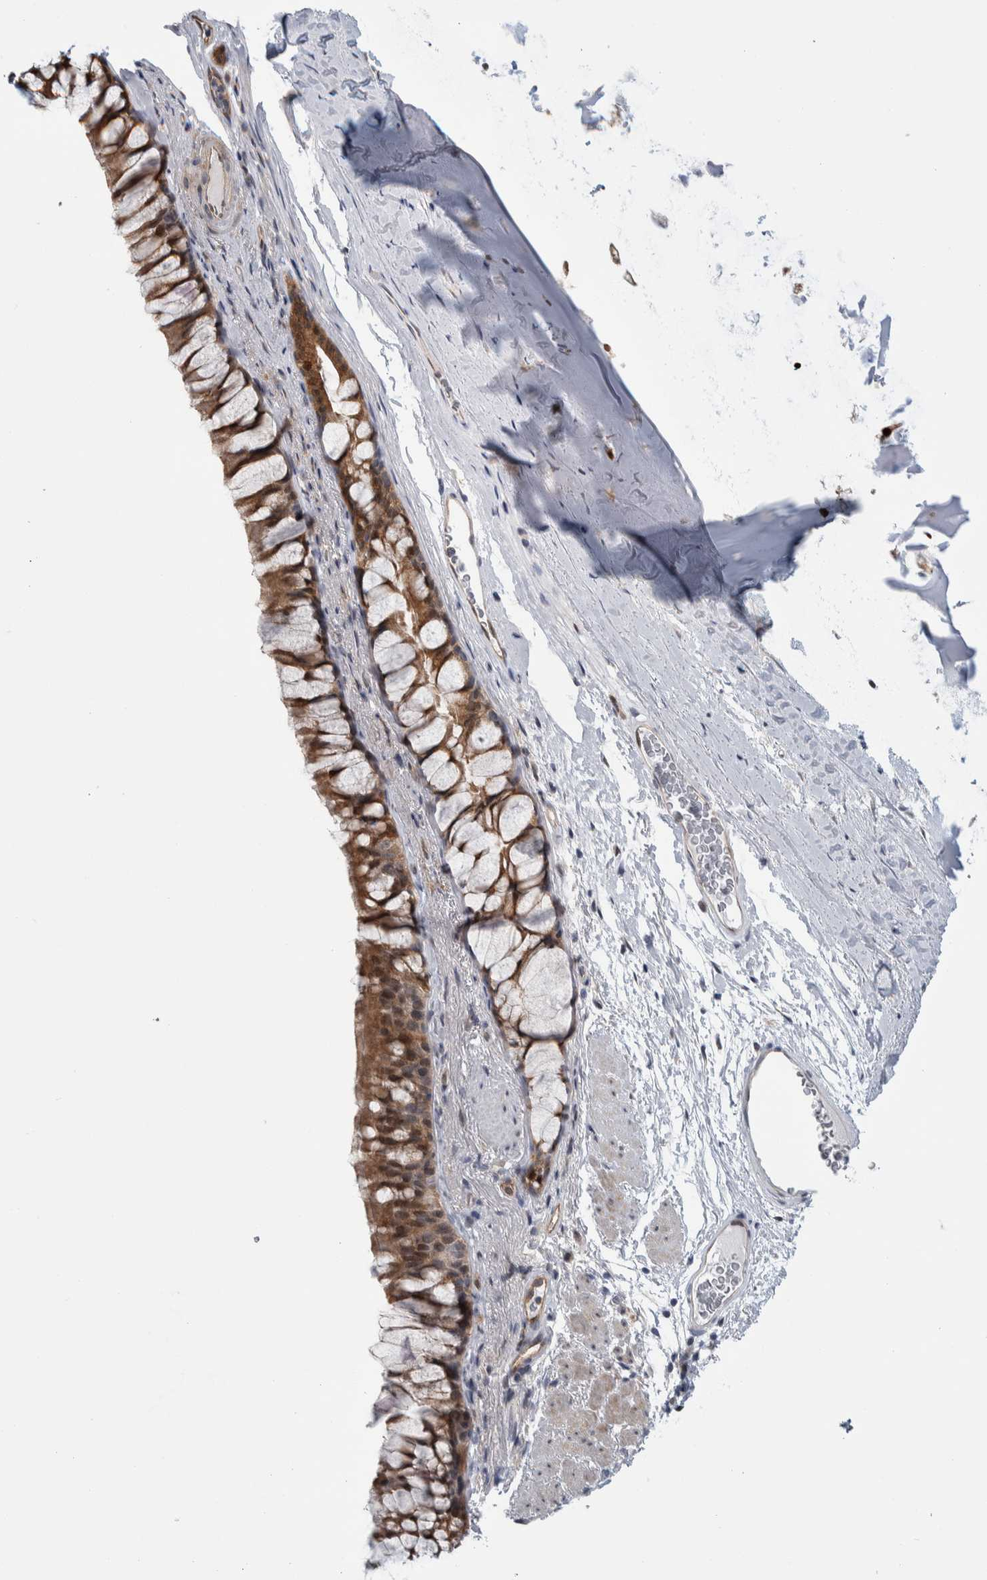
{"staining": {"intensity": "moderate", "quantity": ">75%", "location": "cytoplasmic/membranous,nuclear"}, "tissue": "bronchus", "cell_type": "Respiratory epithelial cells", "image_type": "normal", "snomed": [{"axis": "morphology", "description": "Normal tissue, NOS"}, {"axis": "topography", "description": "Cartilage tissue"}, {"axis": "topography", "description": "Bronchus"}], "caption": "Unremarkable bronchus shows moderate cytoplasmic/membranous,nuclear positivity in approximately >75% of respiratory epithelial cells.", "gene": "PTPA", "patient": {"sex": "female", "age": 53}}